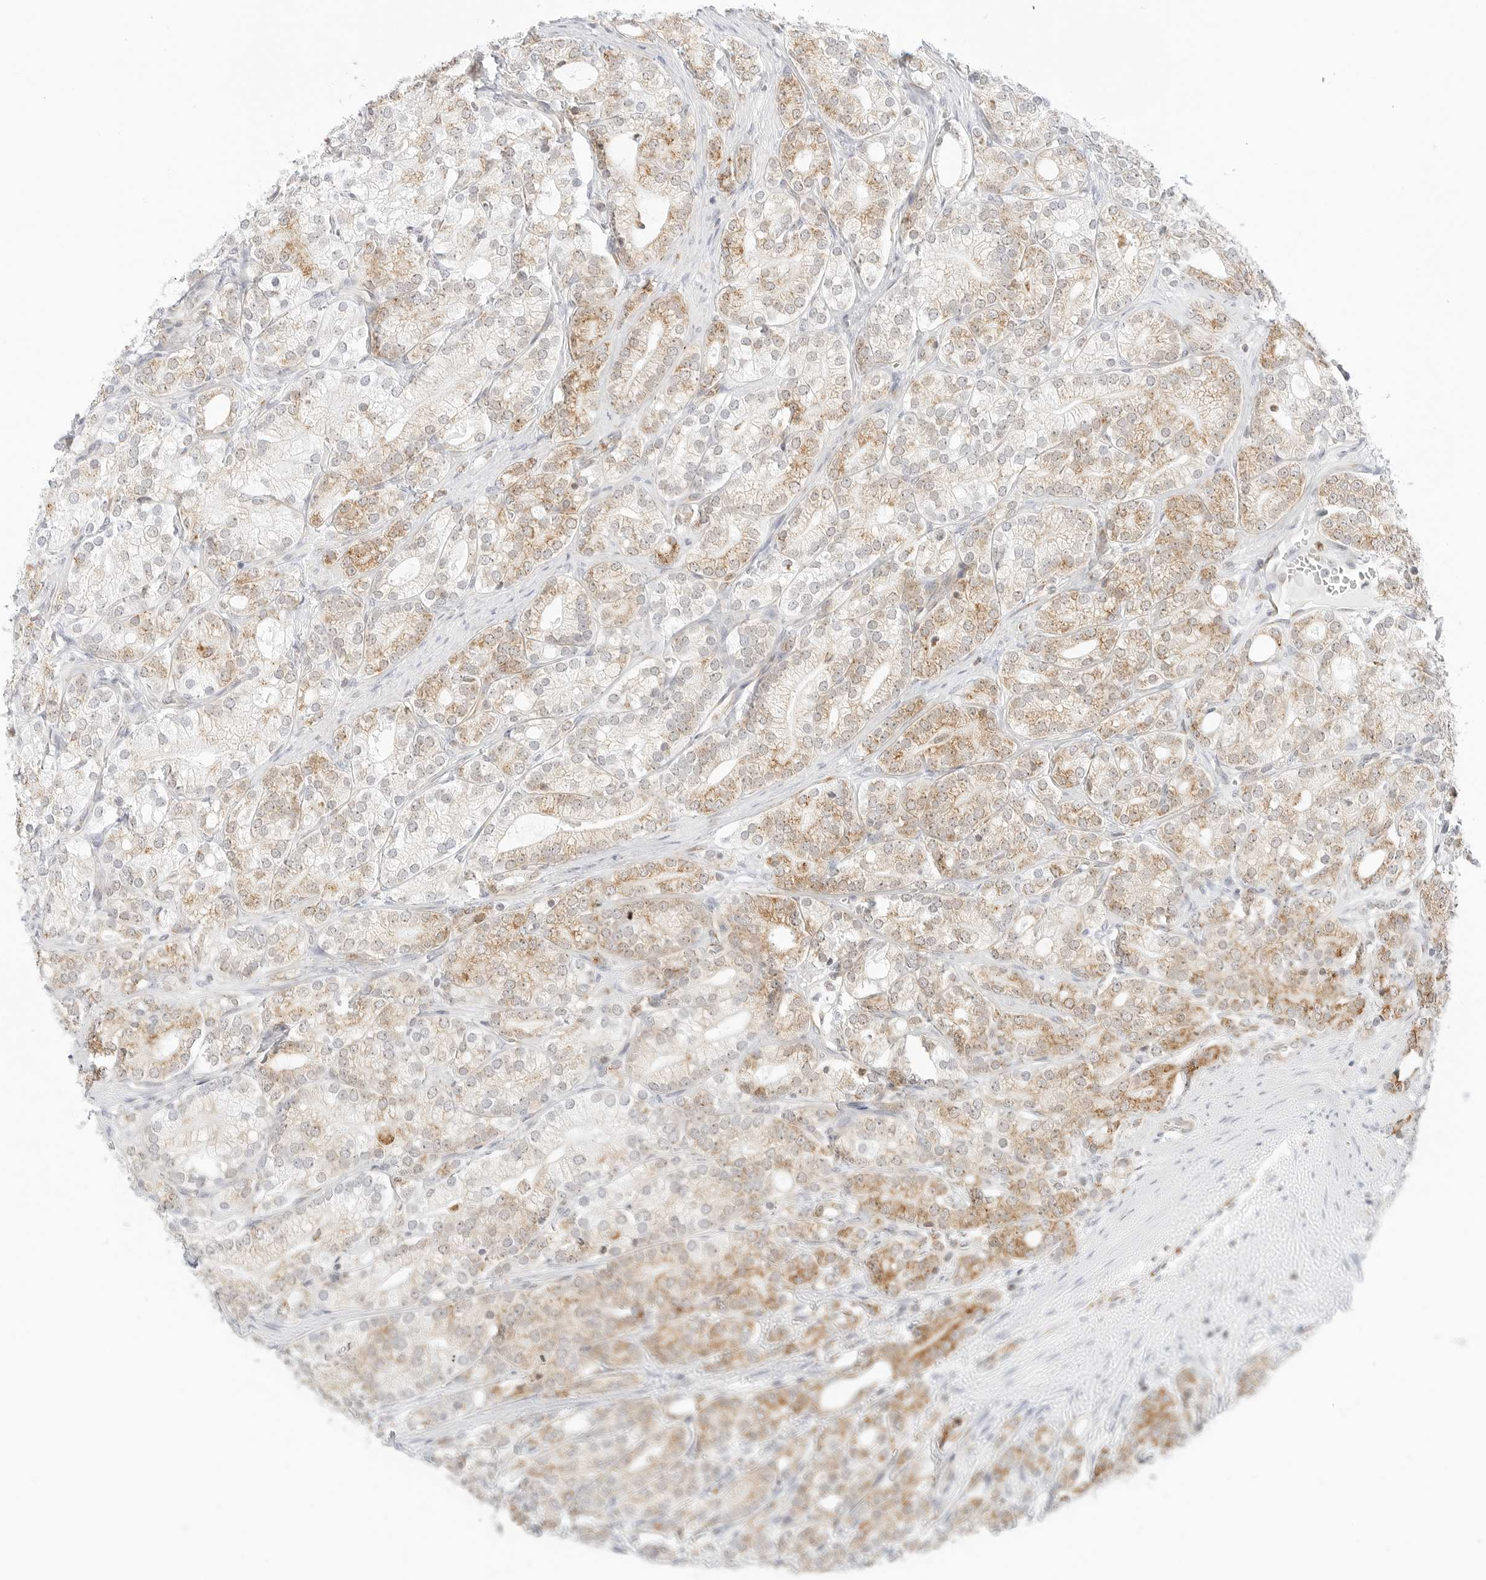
{"staining": {"intensity": "moderate", "quantity": "25%-75%", "location": "cytoplasmic/membranous"}, "tissue": "prostate cancer", "cell_type": "Tumor cells", "image_type": "cancer", "snomed": [{"axis": "morphology", "description": "Adenocarcinoma, High grade"}, {"axis": "topography", "description": "Prostate"}], "caption": "DAB (3,3'-diaminobenzidine) immunohistochemical staining of adenocarcinoma (high-grade) (prostate) shows moderate cytoplasmic/membranous protein expression in approximately 25%-75% of tumor cells.", "gene": "FH", "patient": {"sex": "male", "age": 57}}